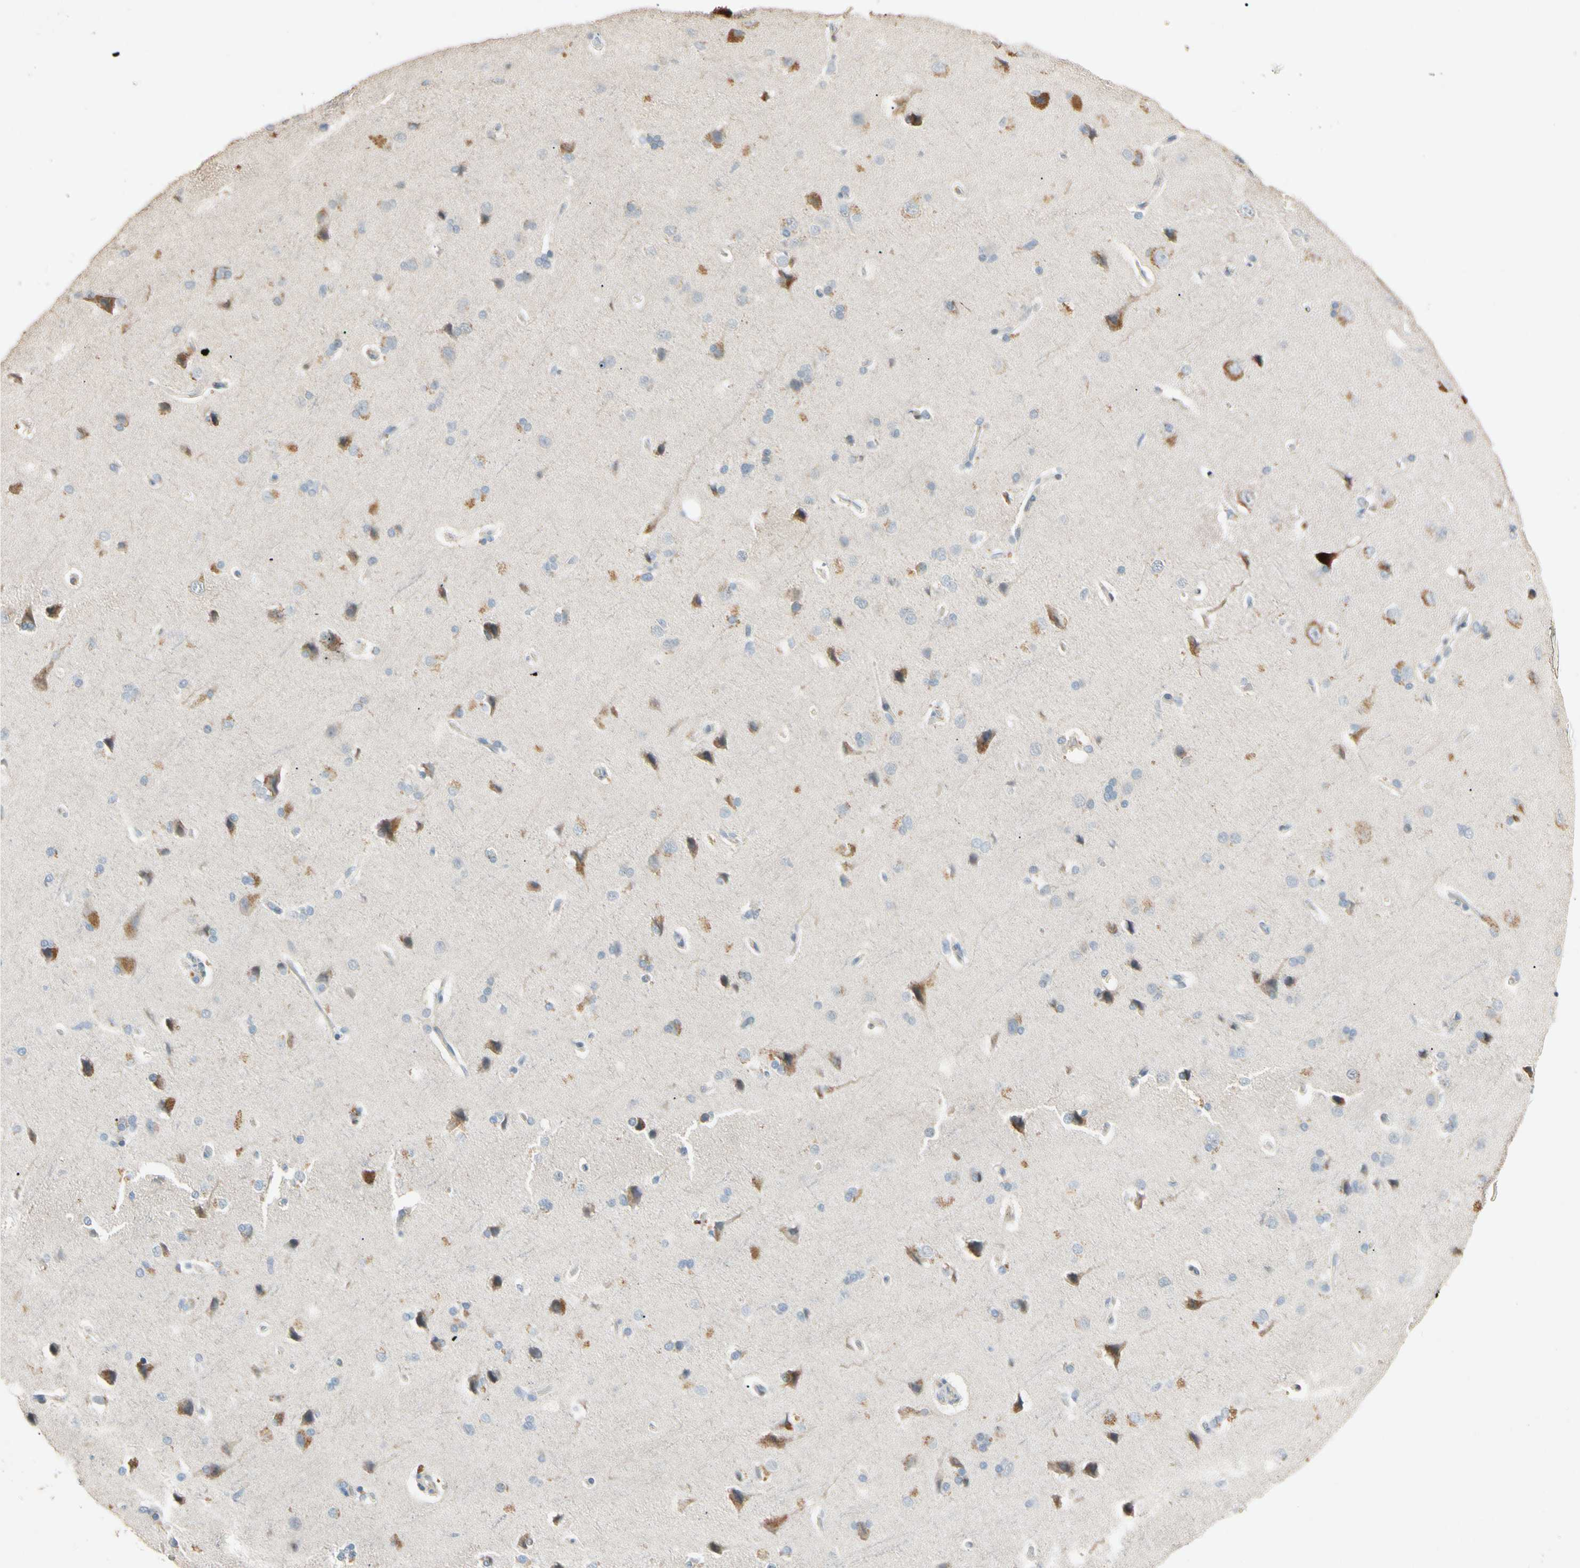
{"staining": {"intensity": "negative", "quantity": "none", "location": "none"}, "tissue": "cerebral cortex", "cell_type": "Endothelial cells", "image_type": "normal", "snomed": [{"axis": "morphology", "description": "Normal tissue, NOS"}, {"axis": "topography", "description": "Cerebral cortex"}], "caption": "Immunohistochemistry photomicrograph of unremarkable cerebral cortex stained for a protein (brown), which shows no positivity in endothelial cells.", "gene": "GNE", "patient": {"sex": "male", "age": 62}}